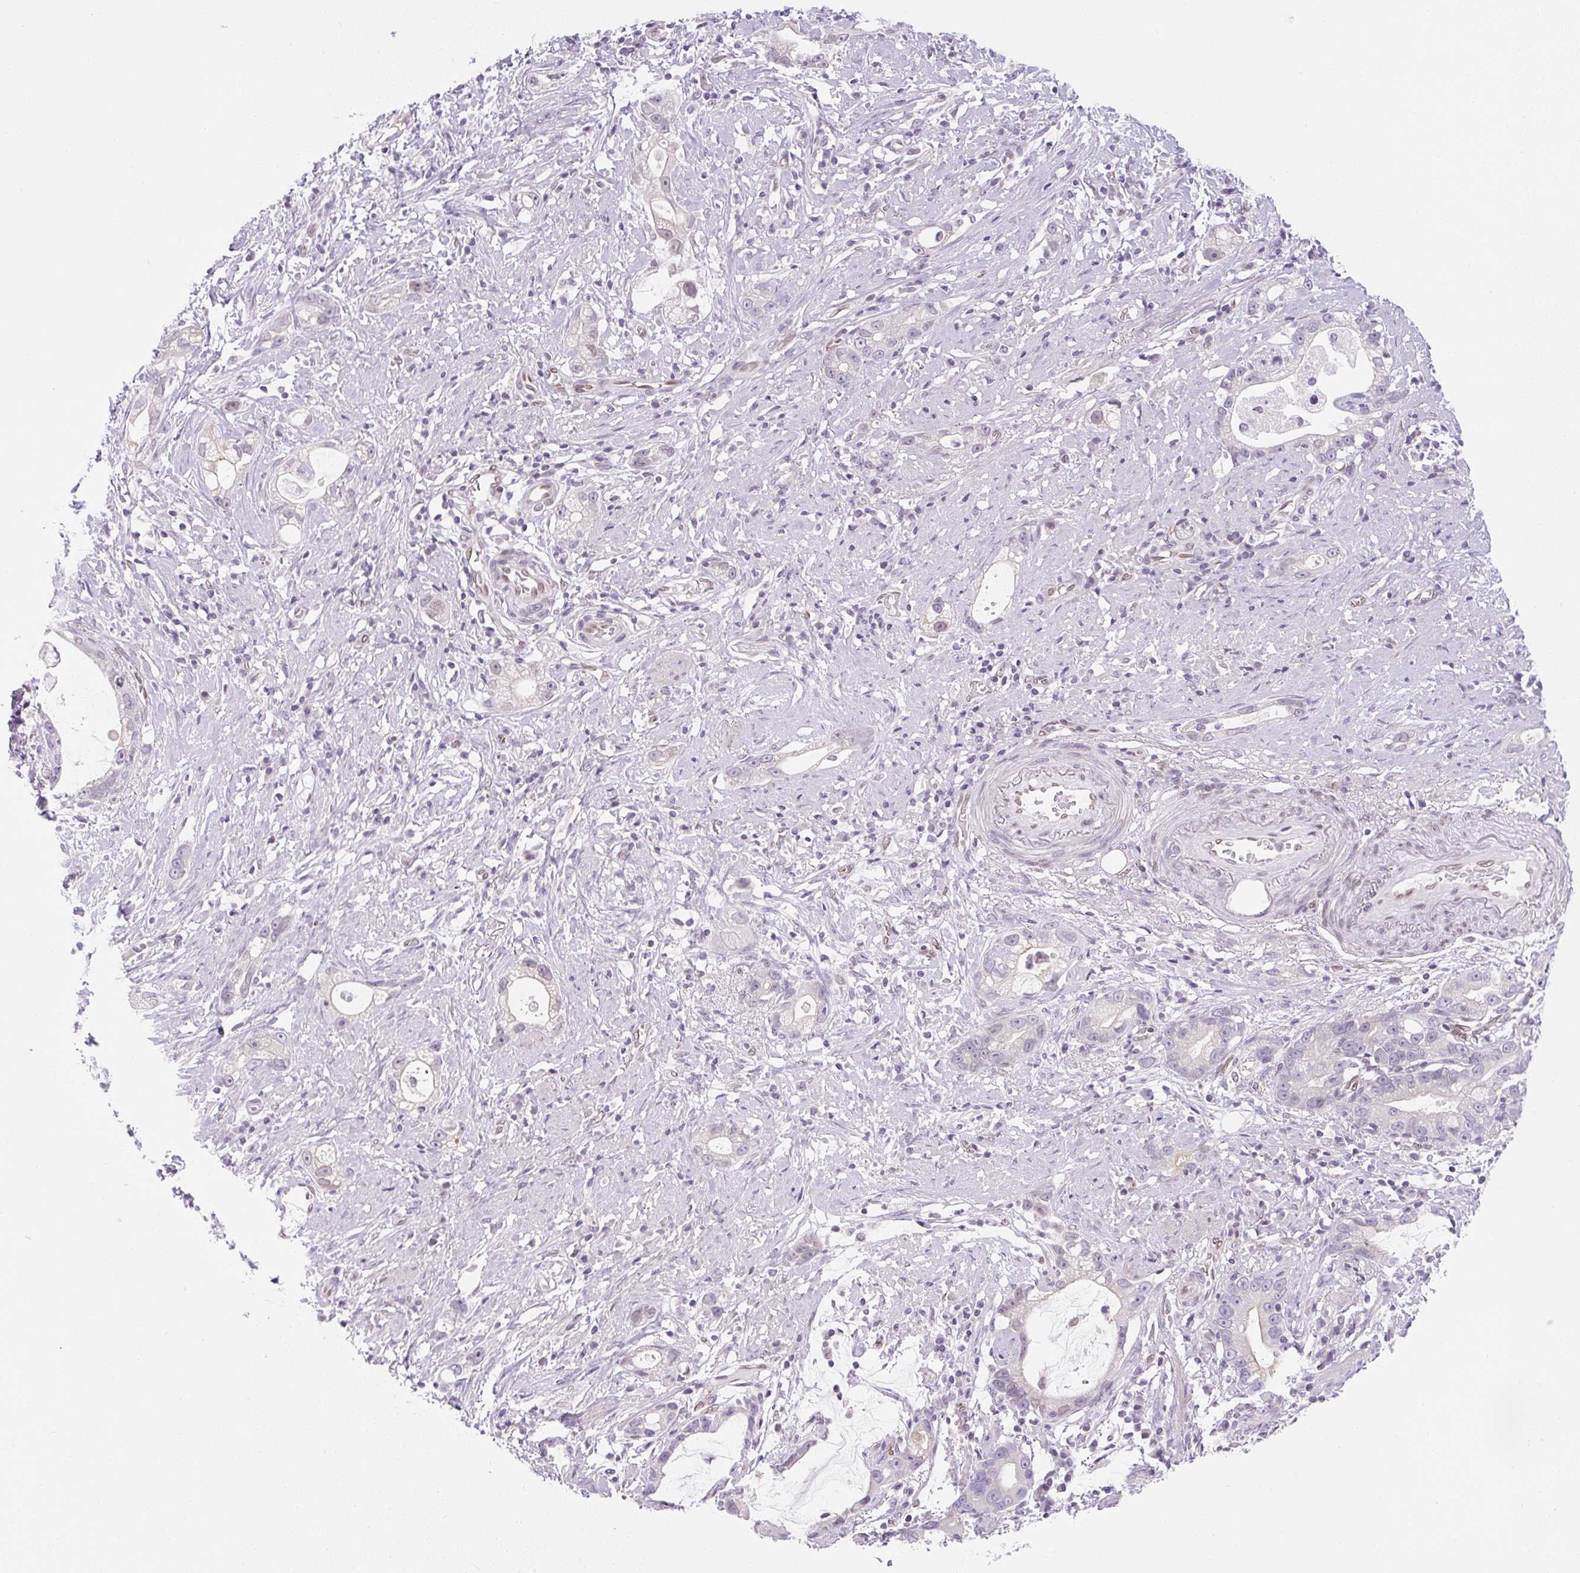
{"staining": {"intensity": "negative", "quantity": "none", "location": "none"}, "tissue": "stomach cancer", "cell_type": "Tumor cells", "image_type": "cancer", "snomed": [{"axis": "morphology", "description": "Adenocarcinoma, NOS"}, {"axis": "topography", "description": "Stomach"}], "caption": "Immunohistochemistry image of human stomach cancer (adenocarcinoma) stained for a protein (brown), which displays no expression in tumor cells. (DAB (3,3'-diaminobenzidine) immunohistochemistry with hematoxylin counter stain).", "gene": "SYNE3", "patient": {"sex": "male", "age": 55}}